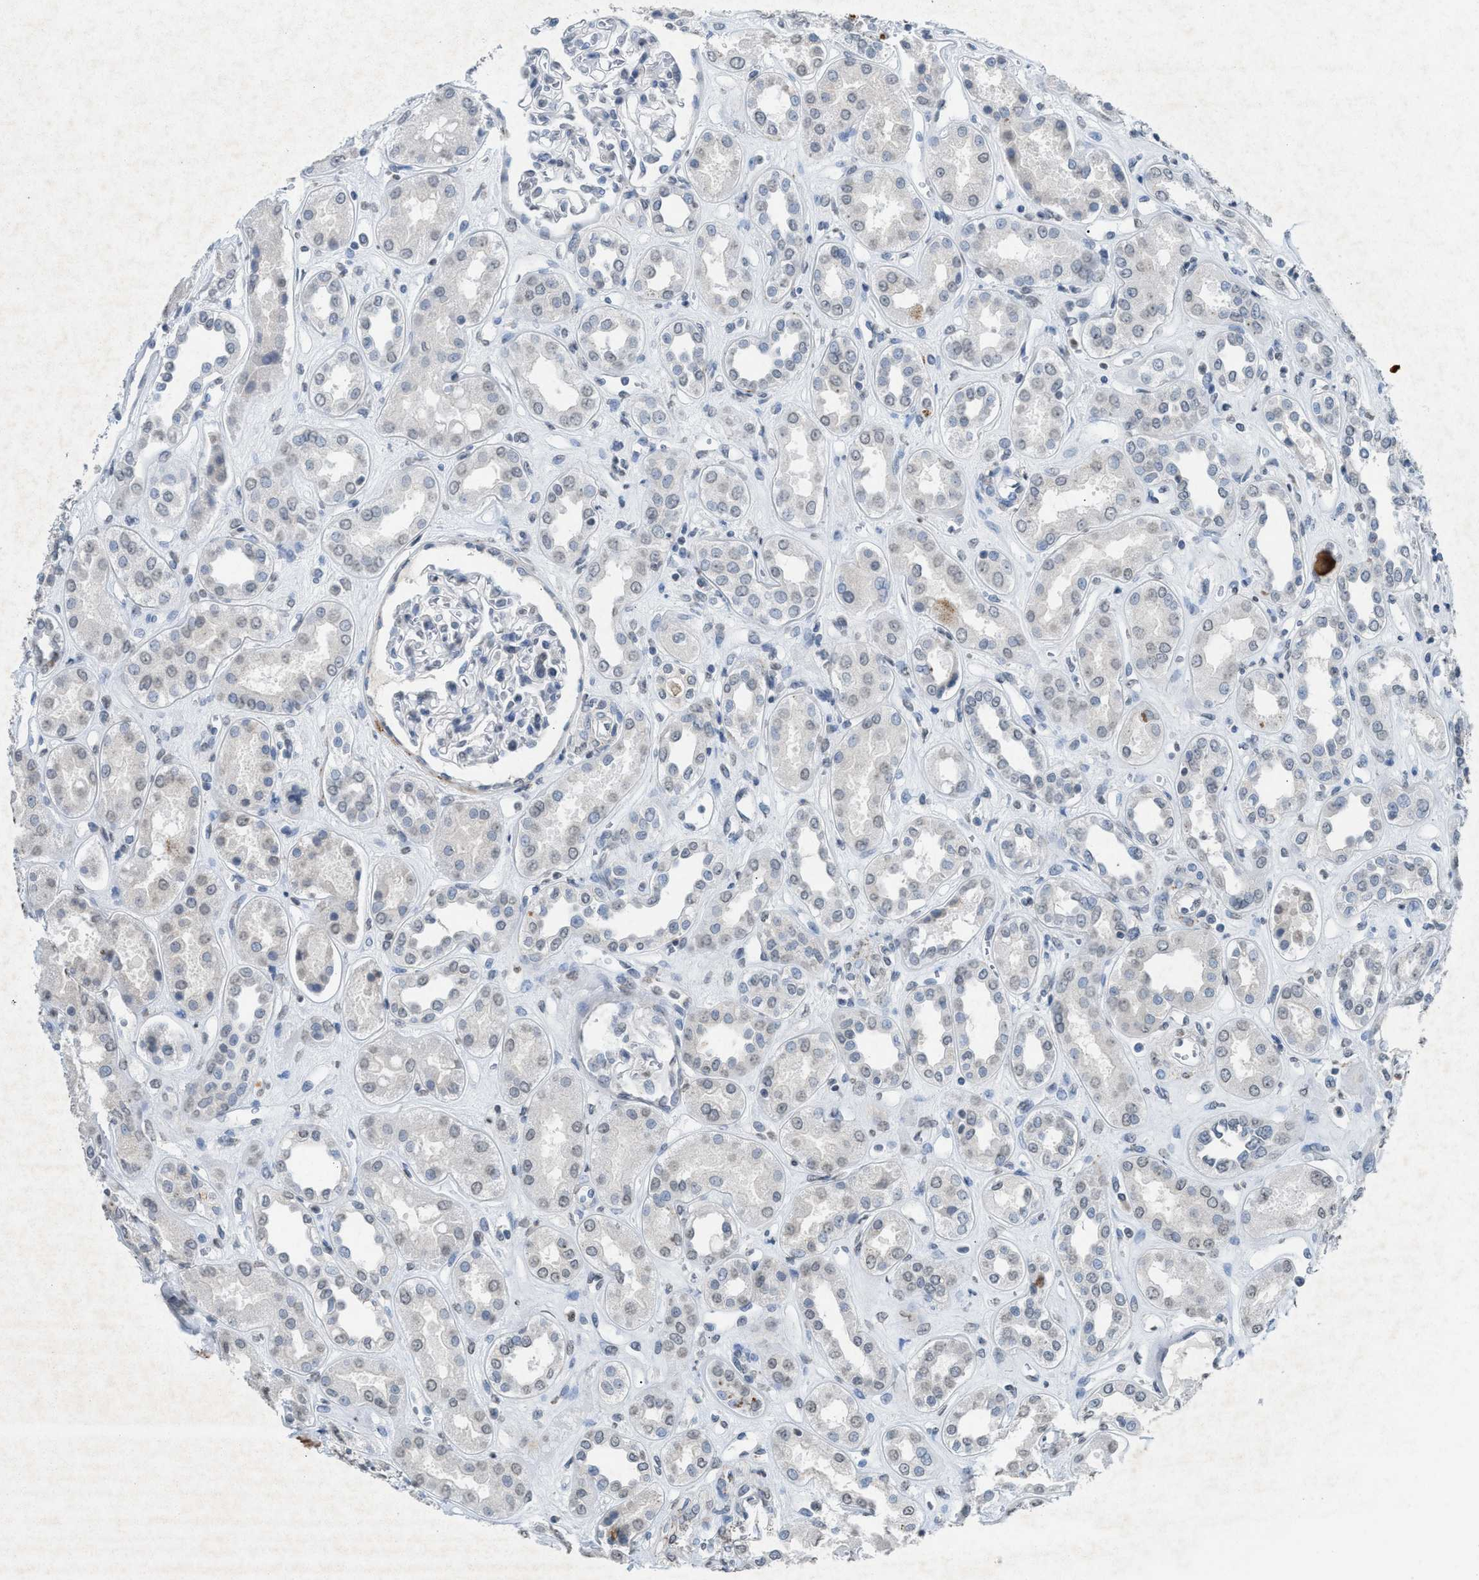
{"staining": {"intensity": "negative", "quantity": "none", "location": "none"}, "tissue": "kidney", "cell_type": "Cells in glomeruli", "image_type": "normal", "snomed": [{"axis": "morphology", "description": "Normal tissue, NOS"}, {"axis": "topography", "description": "Kidney"}], "caption": "Immunohistochemical staining of benign human kidney reveals no significant expression in cells in glomeruli. The staining was performed using DAB to visualize the protein expression in brown, while the nuclei were stained in blue with hematoxylin (Magnification: 20x).", "gene": "SLC5A5", "patient": {"sex": "male", "age": 59}}